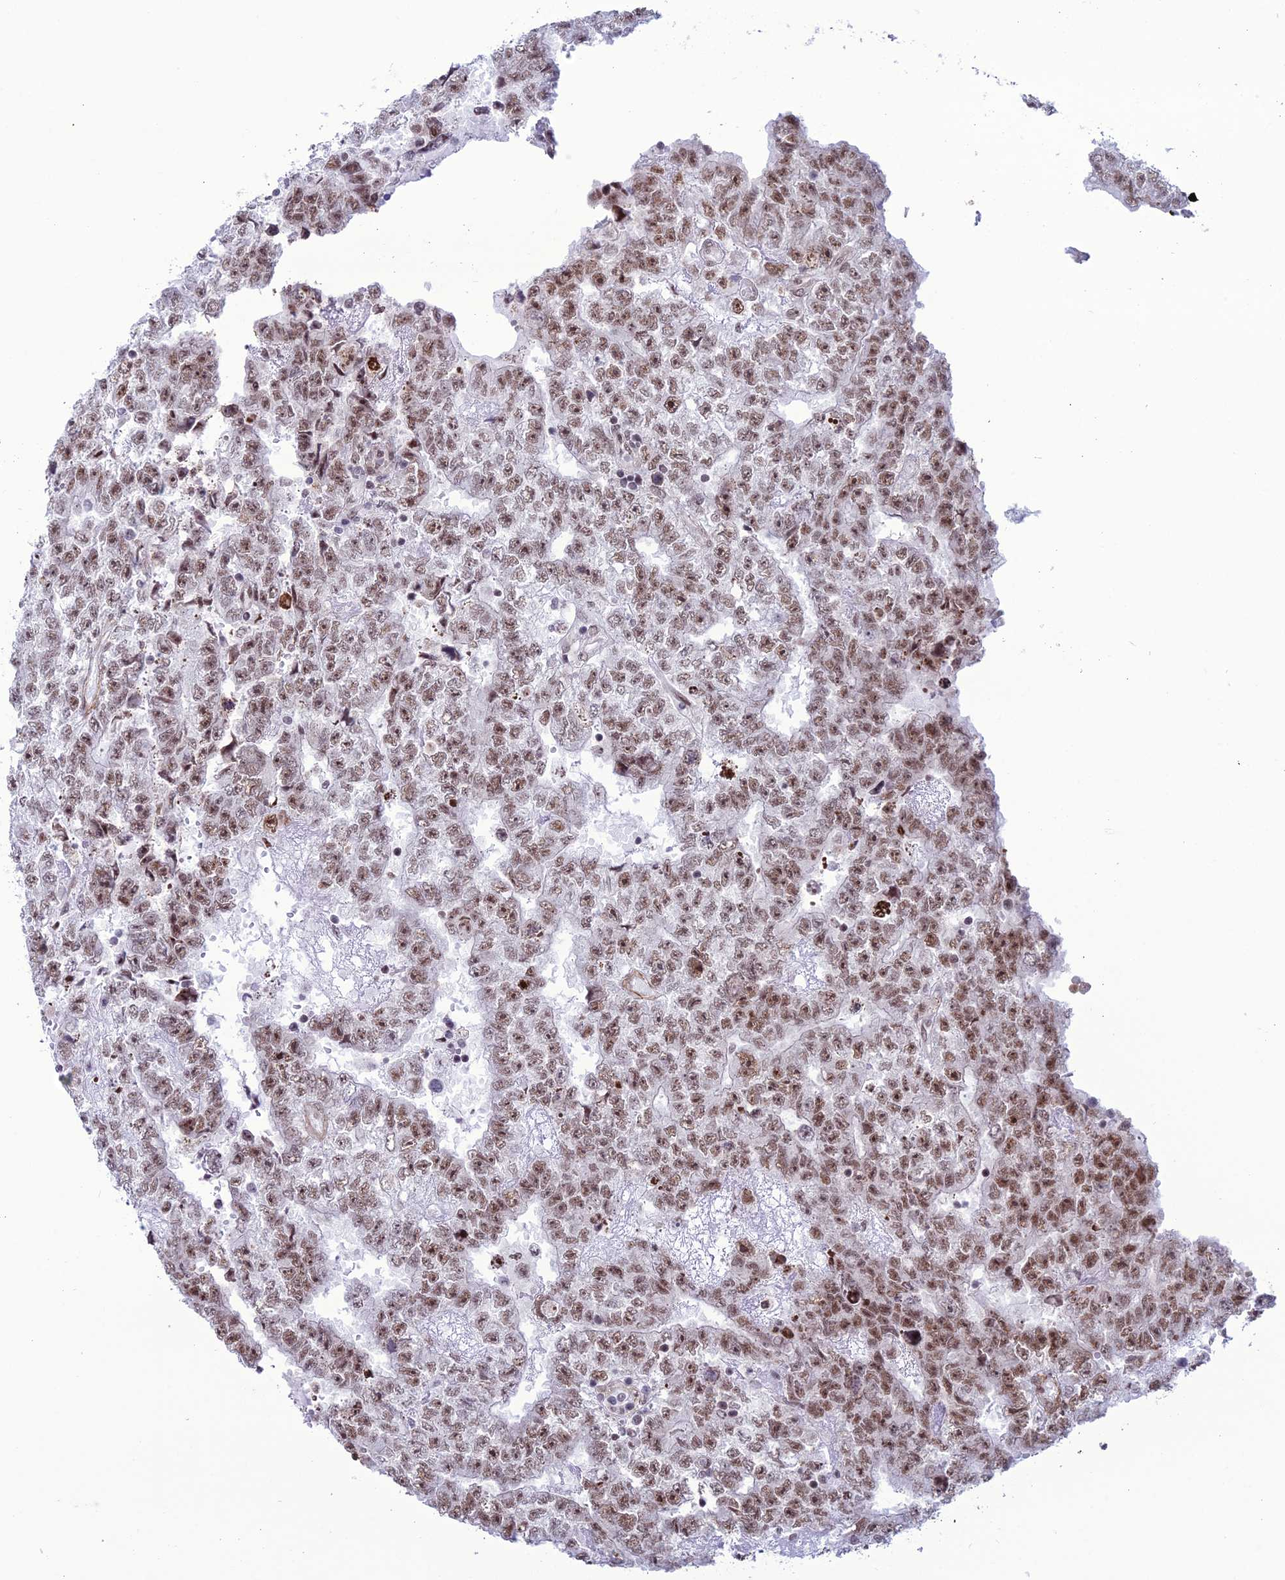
{"staining": {"intensity": "moderate", "quantity": ">75%", "location": "nuclear"}, "tissue": "testis cancer", "cell_type": "Tumor cells", "image_type": "cancer", "snomed": [{"axis": "morphology", "description": "Carcinoma, Embryonal, NOS"}, {"axis": "topography", "description": "Testis"}], "caption": "Brown immunohistochemical staining in human testis cancer (embryonal carcinoma) reveals moderate nuclear positivity in about >75% of tumor cells.", "gene": "U2AF1", "patient": {"sex": "male", "age": 25}}